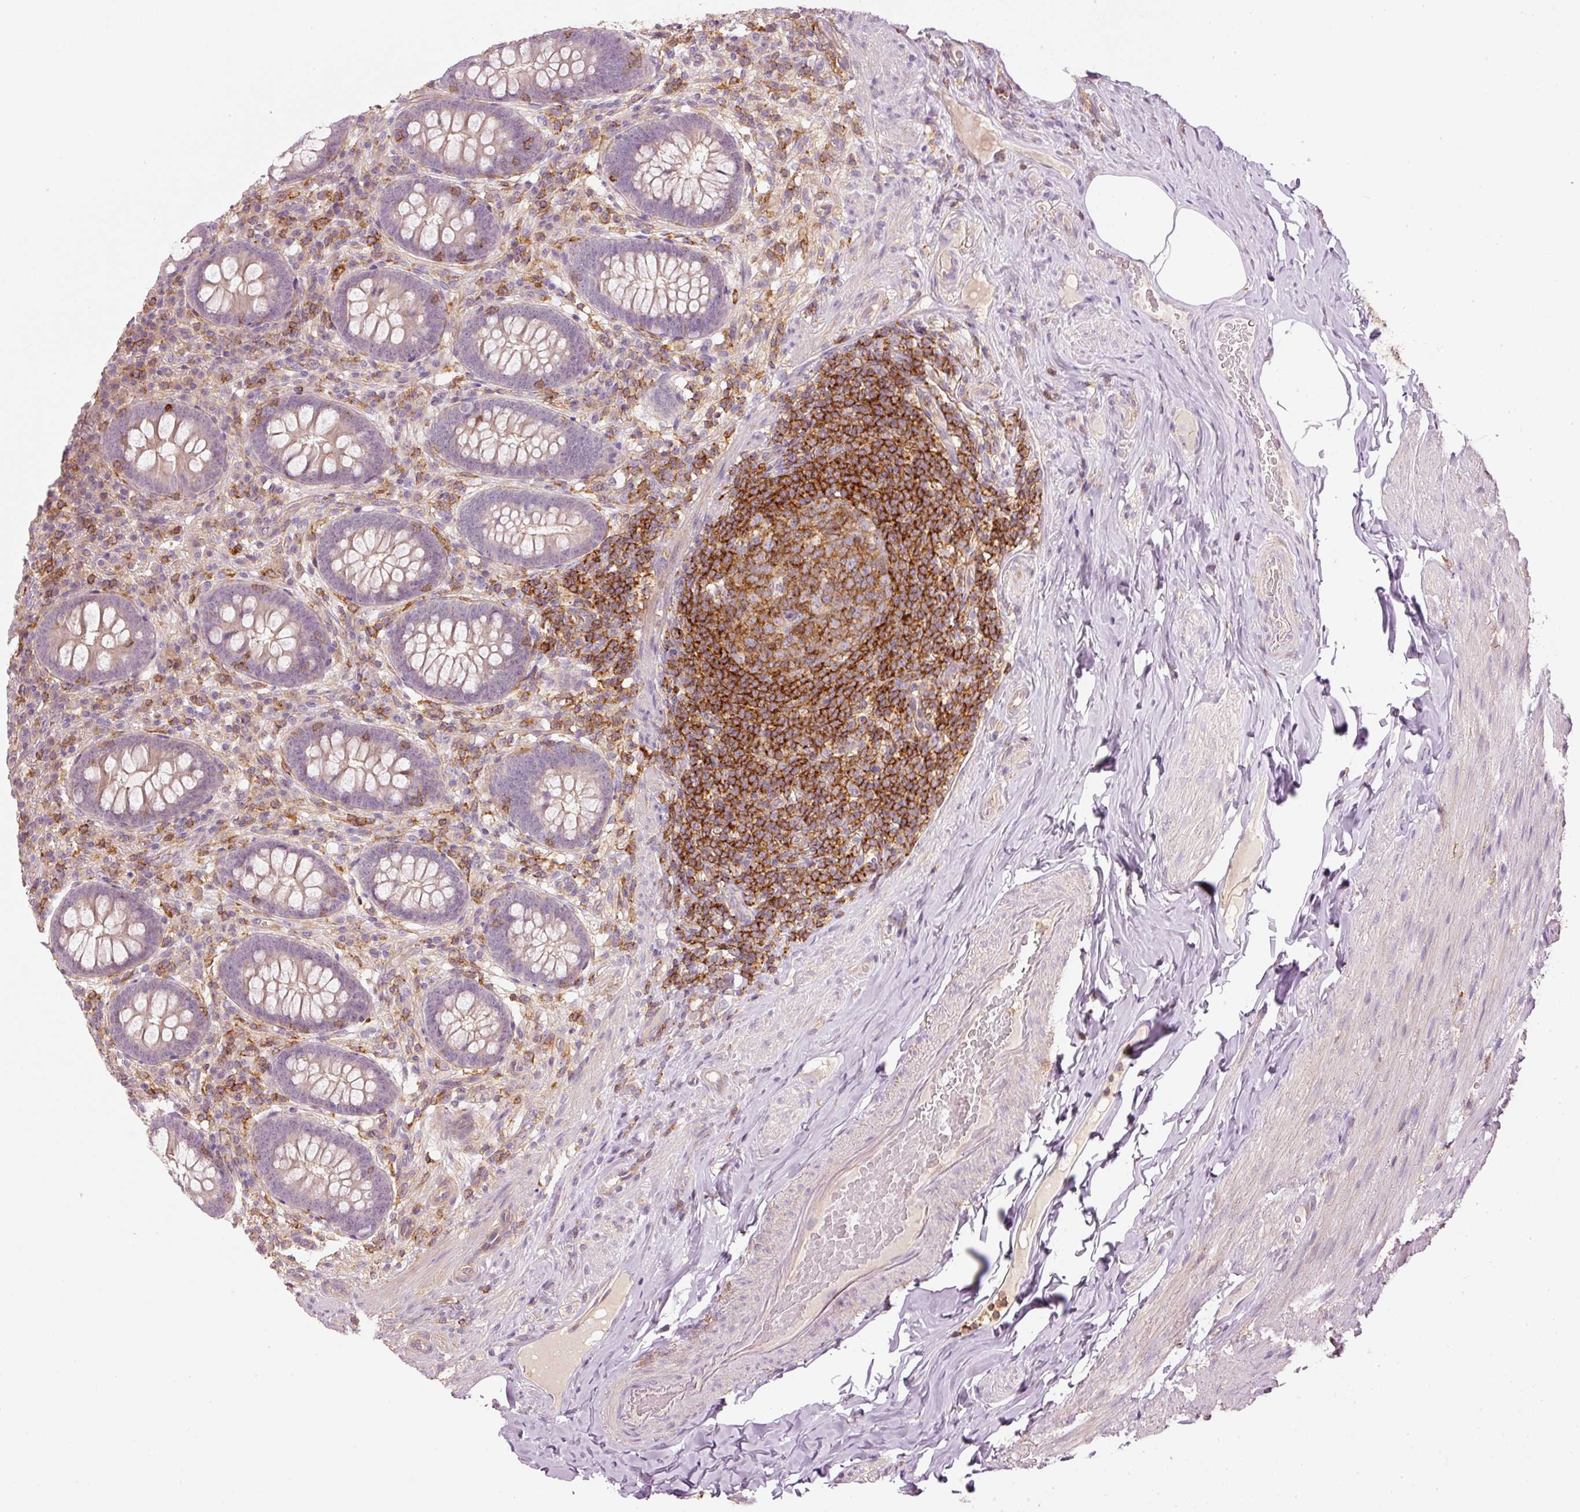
{"staining": {"intensity": "negative", "quantity": "none", "location": "none"}, "tissue": "appendix", "cell_type": "Glandular cells", "image_type": "normal", "snomed": [{"axis": "morphology", "description": "Normal tissue, NOS"}, {"axis": "topography", "description": "Appendix"}], "caption": "The photomicrograph reveals no significant positivity in glandular cells of appendix.", "gene": "SIPA1", "patient": {"sex": "male", "age": 71}}